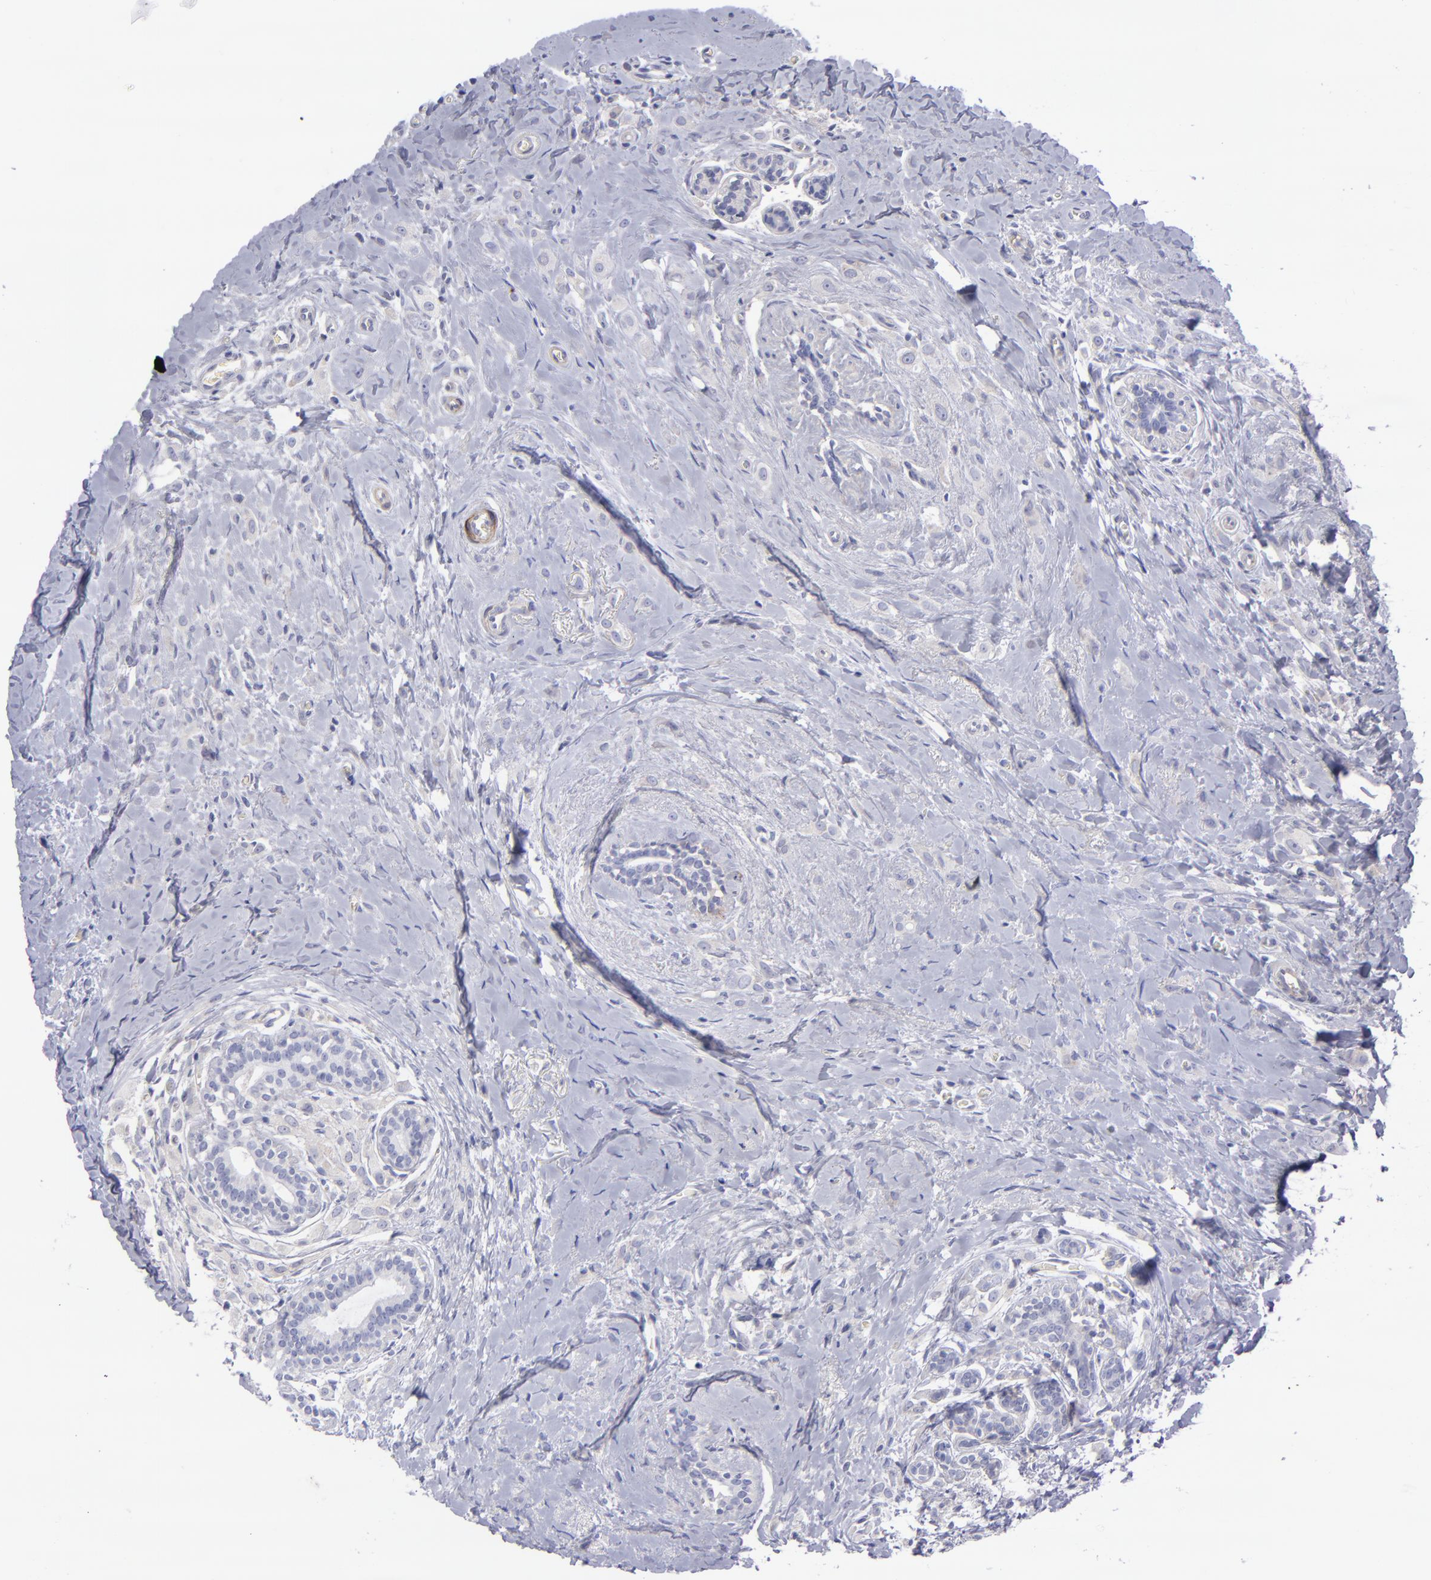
{"staining": {"intensity": "negative", "quantity": "none", "location": "none"}, "tissue": "breast cancer", "cell_type": "Tumor cells", "image_type": "cancer", "snomed": [{"axis": "morphology", "description": "Lobular carcinoma"}, {"axis": "topography", "description": "Breast"}], "caption": "DAB immunohistochemical staining of breast cancer (lobular carcinoma) exhibits no significant staining in tumor cells.", "gene": "BSG", "patient": {"sex": "female", "age": 57}}